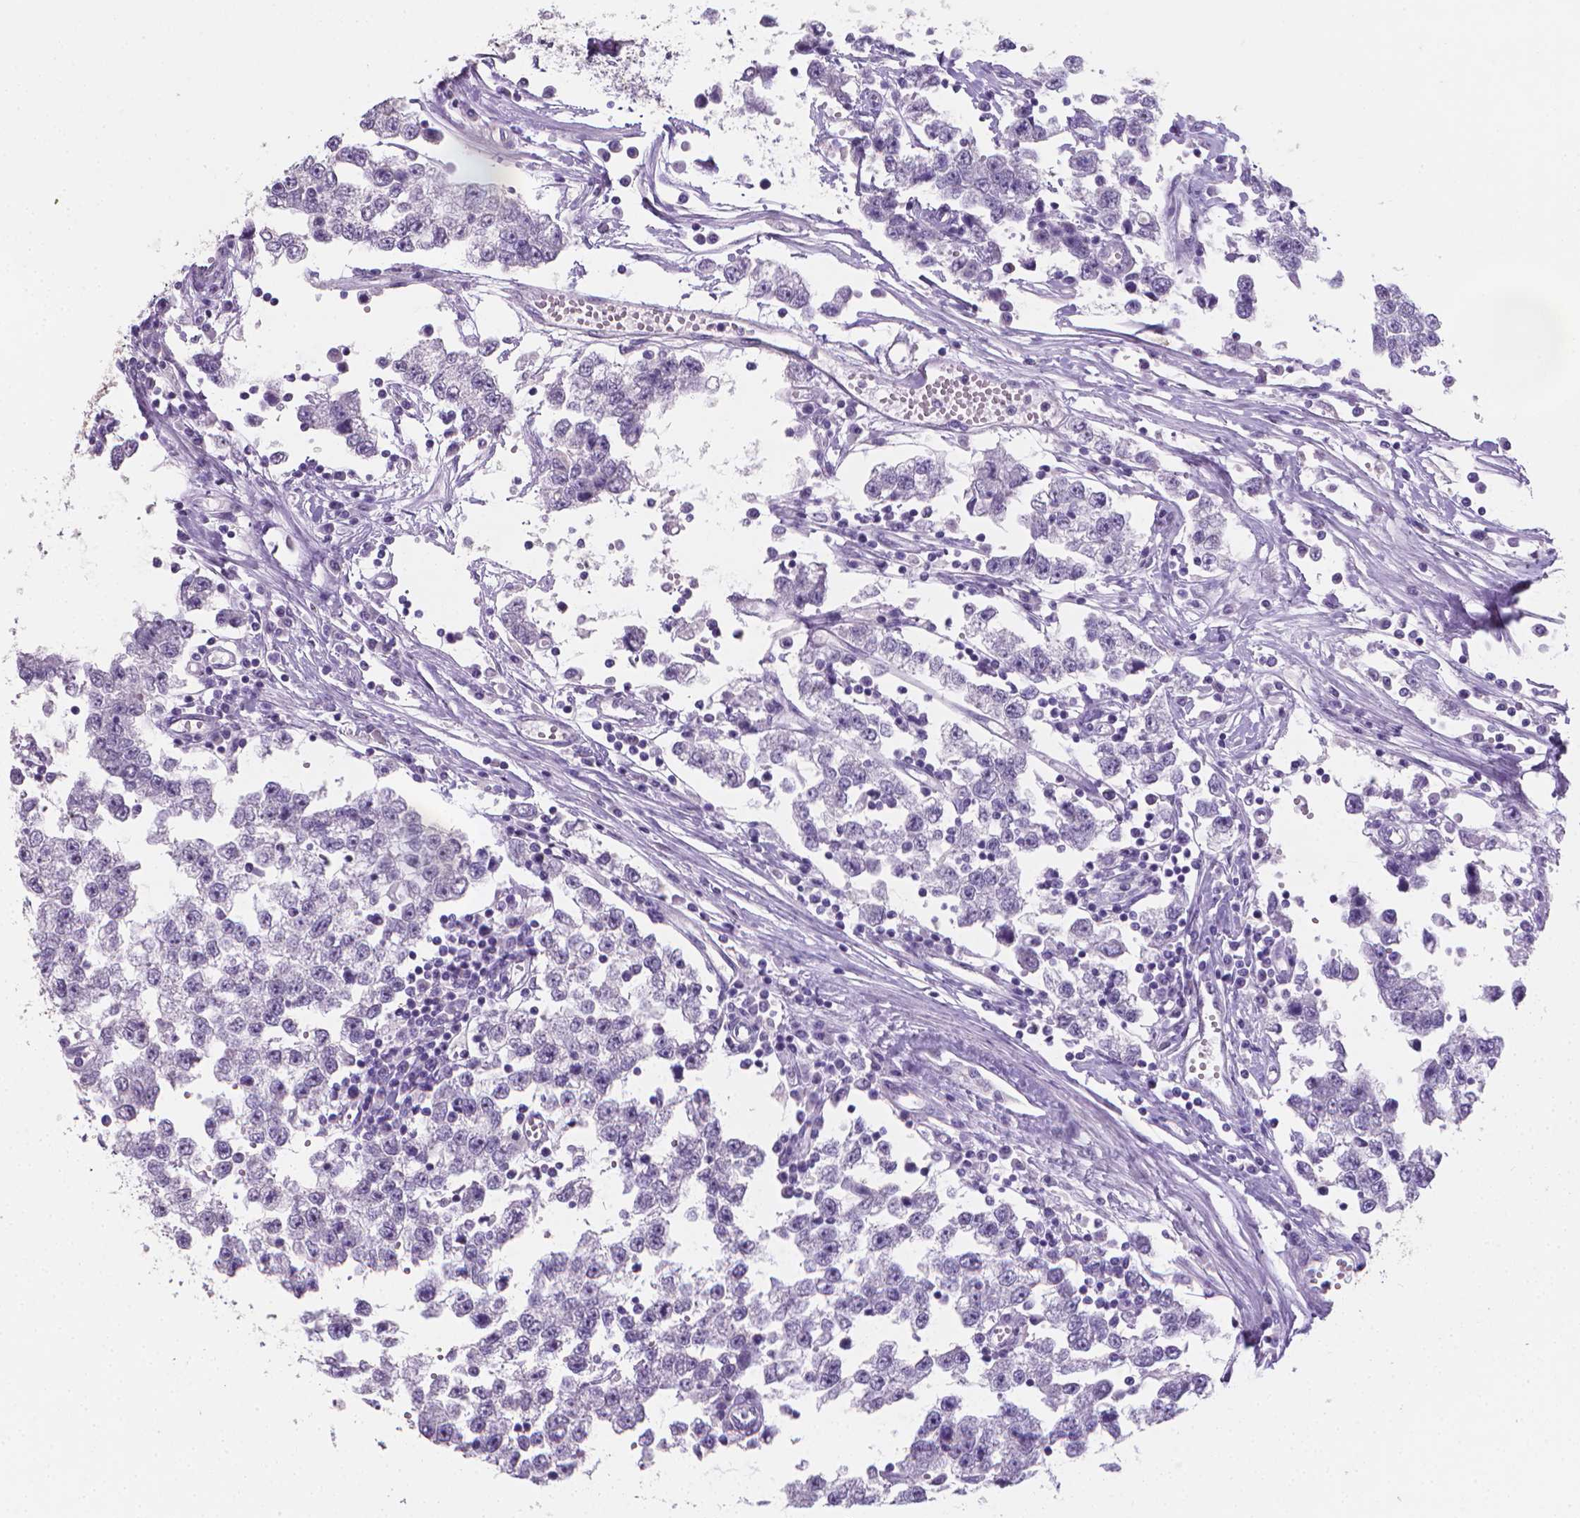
{"staining": {"intensity": "negative", "quantity": "none", "location": "none"}, "tissue": "testis cancer", "cell_type": "Tumor cells", "image_type": "cancer", "snomed": [{"axis": "morphology", "description": "Seminoma, NOS"}, {"axis": "topography", "description": "Testis"}], "caption": "A photomicrograph of testis seminoma stained for a protein shows no brown staining in tumor cells.", "gene": "XPNPEP2", "patient": {"sex": "male", "age": 34}}